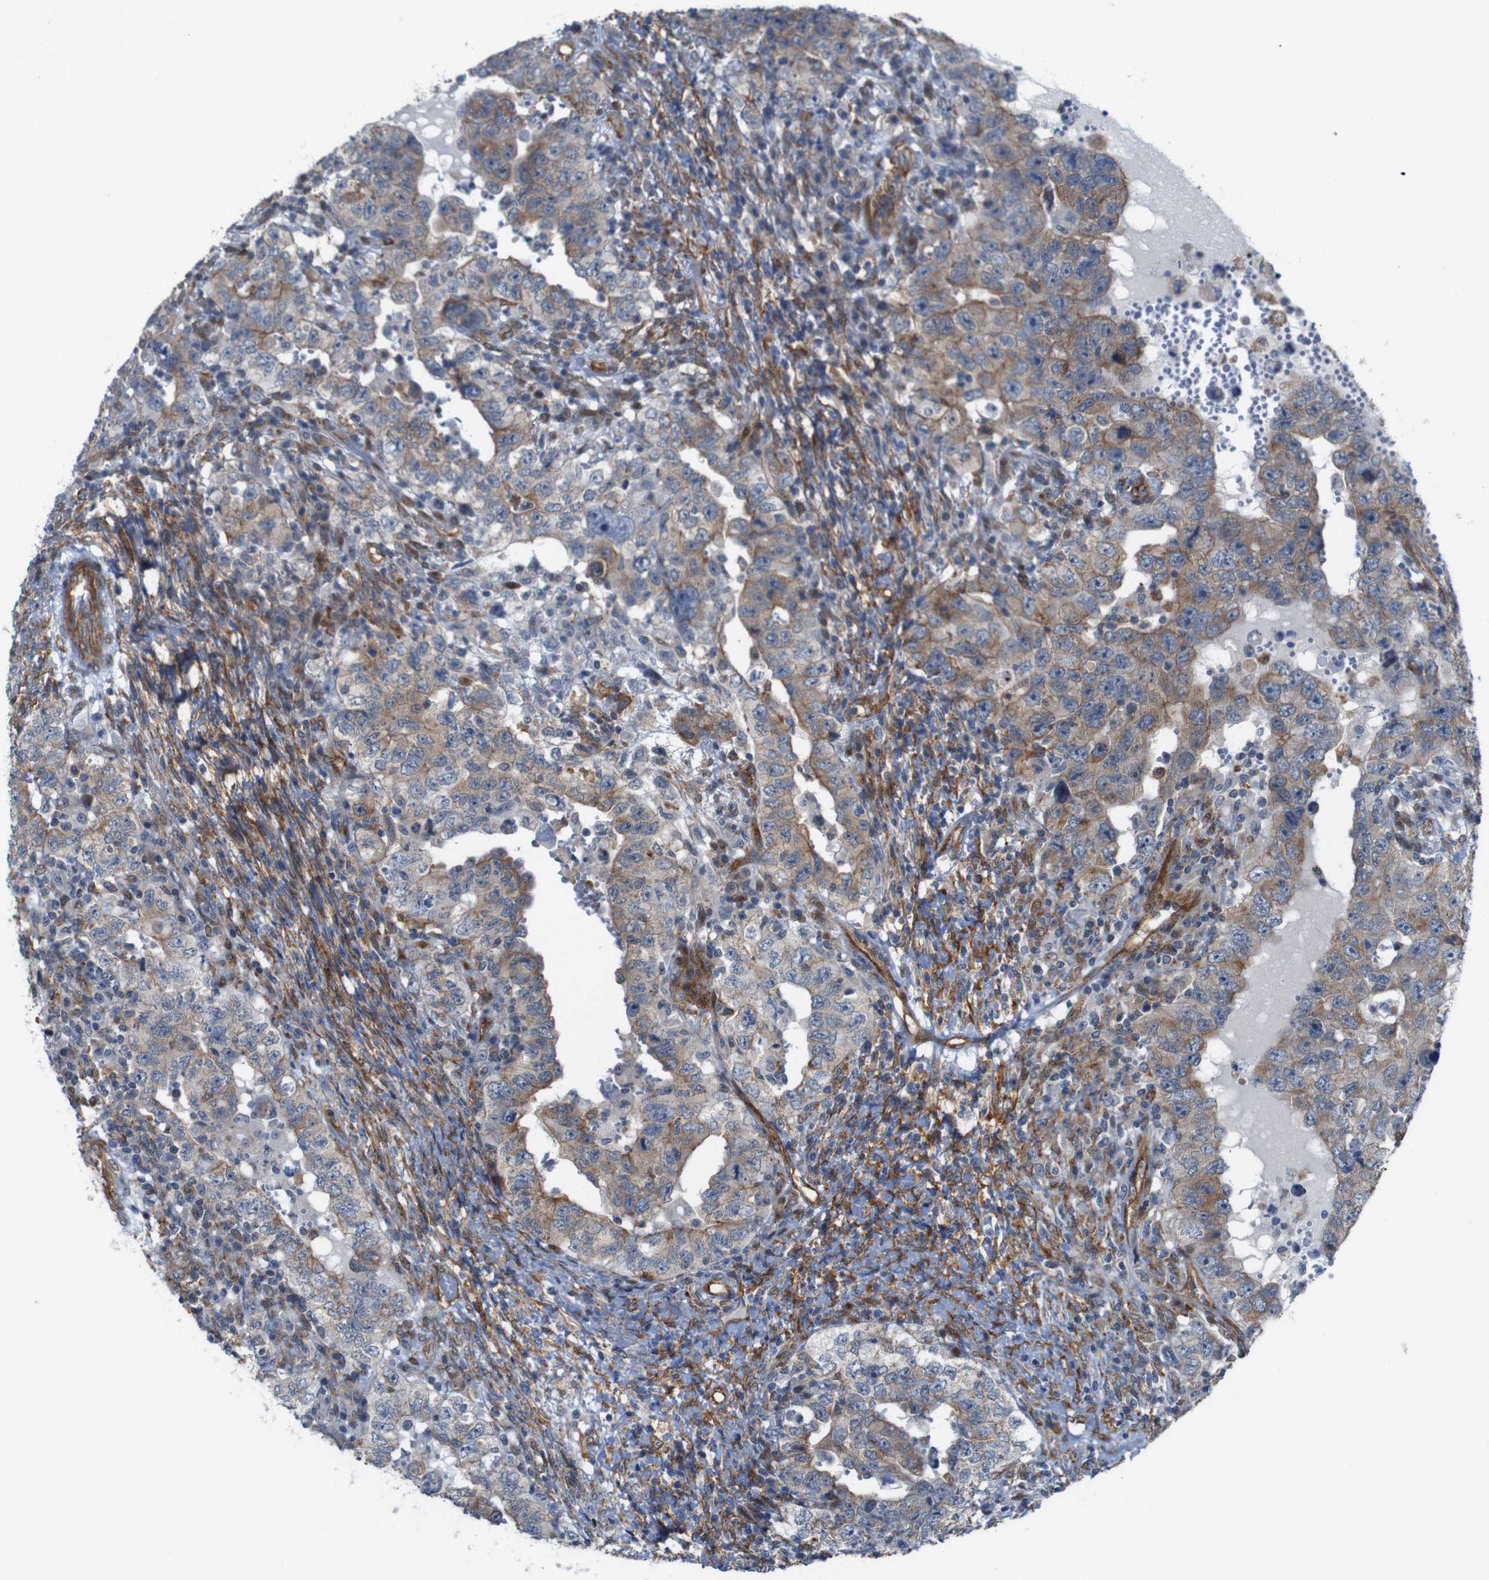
{"staining": {"intensity": "moderate", "quantity": ">75%", "location": "cytoplasmic/membranous"}, "tissue": "testis cancer", "cell_type": "Tumor cells", "image_type": "cancer", "snomed": [{"axis": "morphology", "description": "Carcinoma, Embryonal, NOS"}, {"axis": "topography", "description": "Testis"}], "caption": "Approximately >75% of tumor cells in human testis embryonal carcinoma display moderate cytoplasmic/membranous protein staining as visualized by brown immunohistochemical staining.", "gene": "PTGER4", "patient": {"sex": "male", "age": 26}}